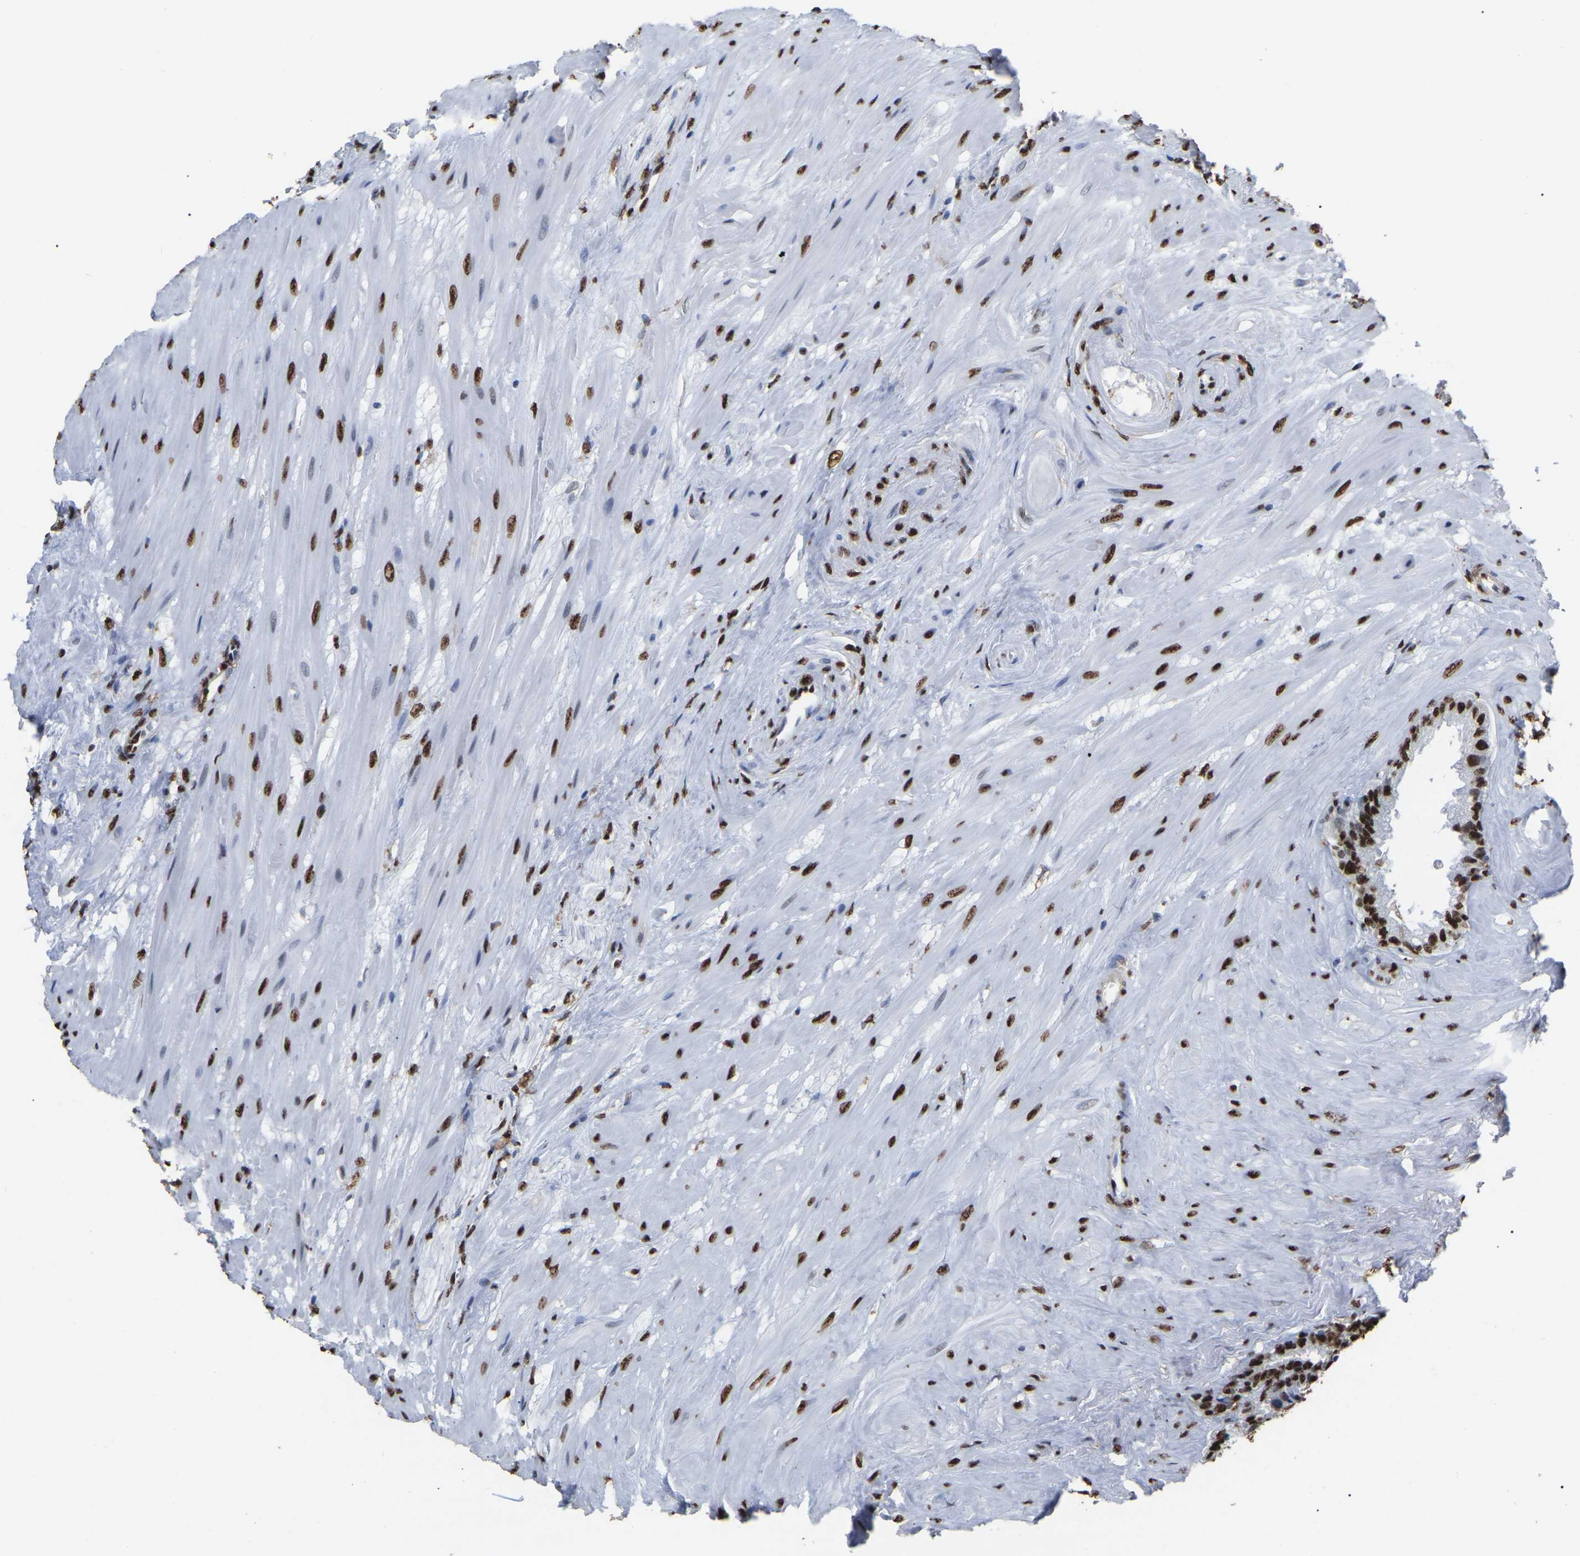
{"staining": {"intensity": "strong", "quantity": ">75%", "location": "nuclear"}, "tissue": "seminal vesicle", "cell_type": "Glandular cells", "image_type": "normal", "snomed": [{"axis": "morphology", "description": "Normal tissue, NOS"}, {"axis": "topography", "description": "Seminal veicle"}], "caption": "High-magnification brightfield microscopy of benign seminal vesicle stained with DAB (brown) and counterstained with hematoxylin (blue). glandular cells exhibit strong nuclear expression is identified in about>75% of cells. (Stains: DAB in brown, nuclei in blue, Microscopy: brightfield microscopy at high magnification).", "gene": "RBL2", "patient": {"sex": "male", "age": 46}}